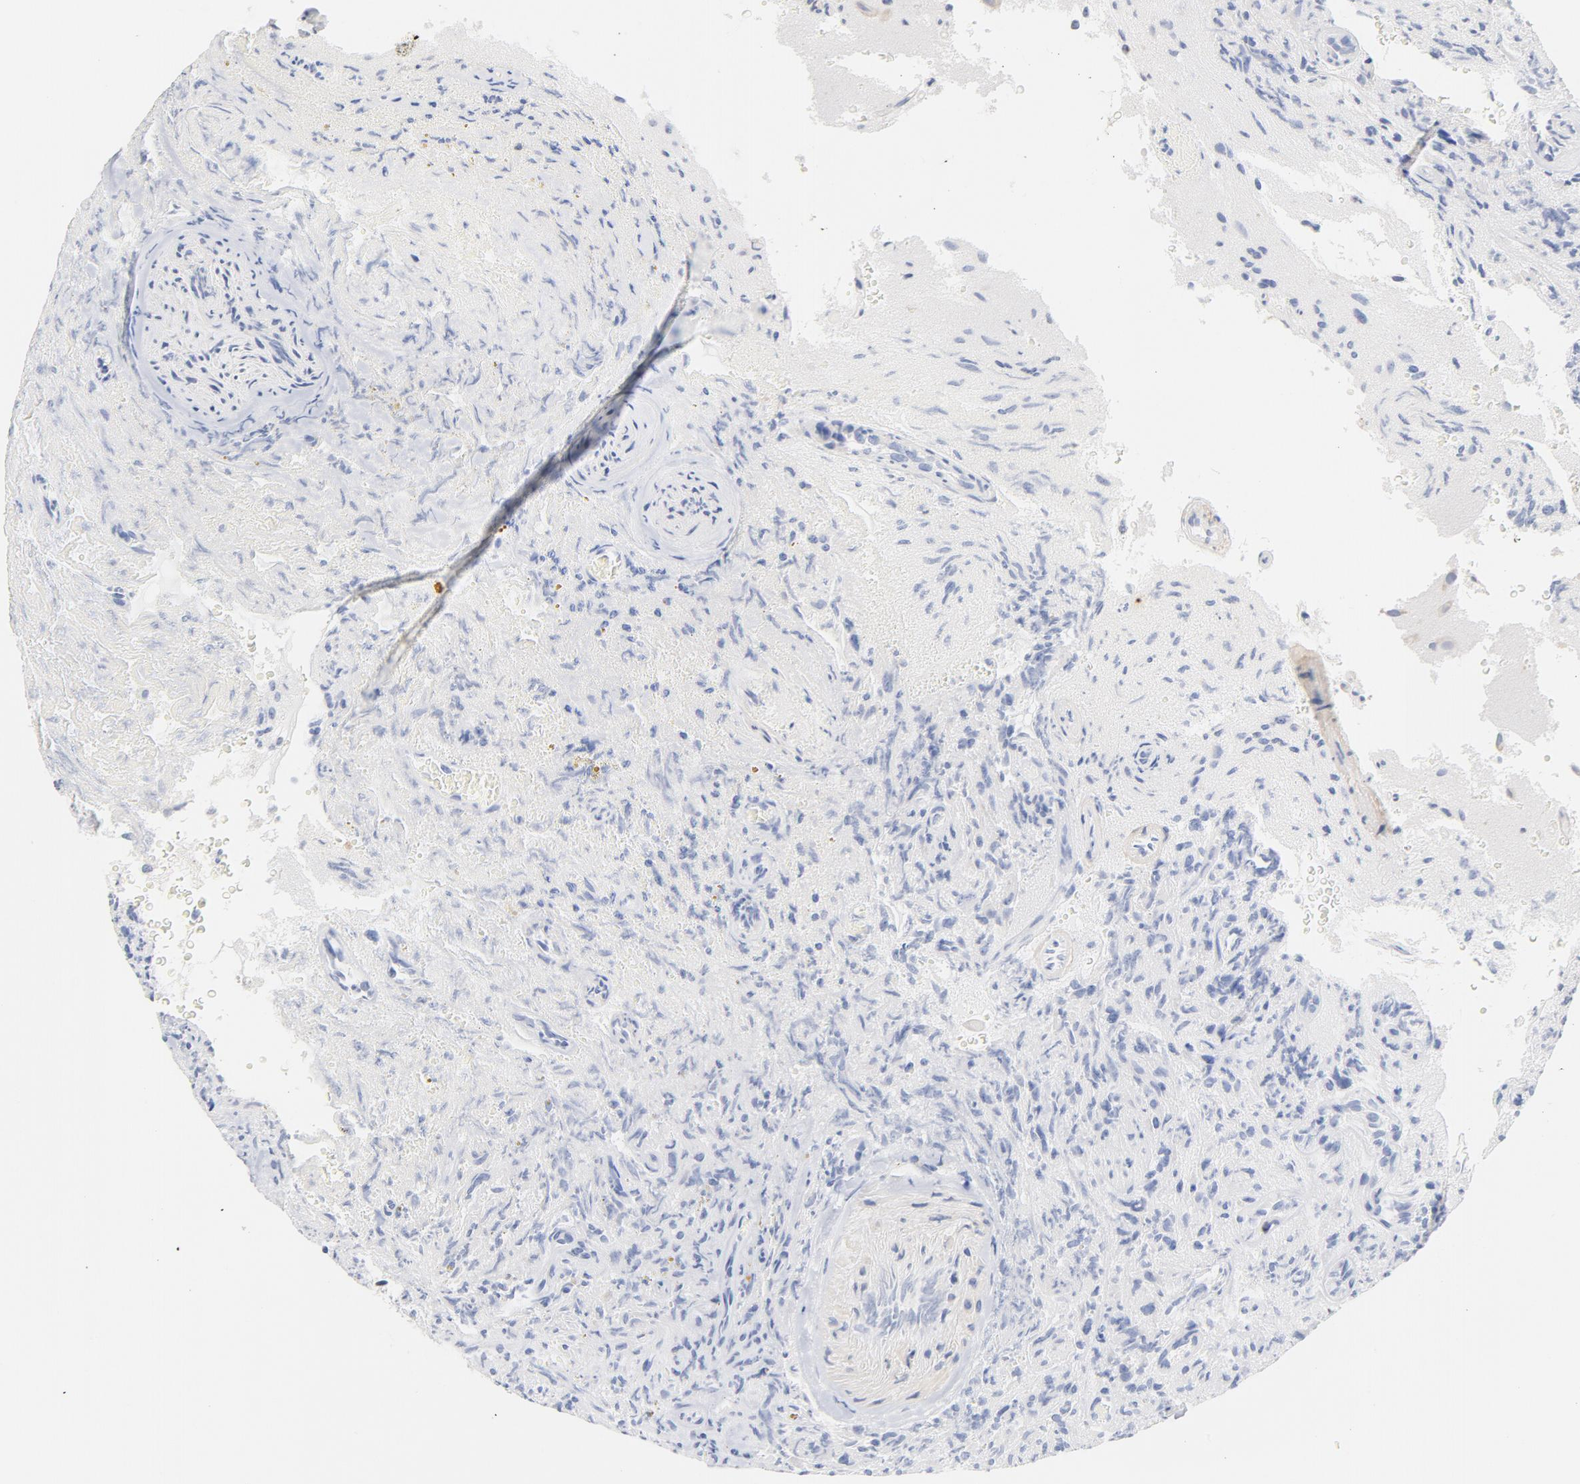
{"staining": {"intensity": "weak", "quantity": "25%-75%", "location": "cytoplasmic/membranous"}, "tissue": "glioma", "cell_type": "Tumor cells", "image_type": "cancer", "snomed": [{"axis": "morphology", "description": "Normal tissue, NOS"}, {"axis": "morphology", "description": "Glioma, malignant, High grade"}, {"axis": "topography", "description": "Cerebral cortex"}], "caption": "IHC micrograph of human glioma stained for a protein (brown), which shows low levels of weak cytoplasmic/membranous expression in approximately 25%-75% of tumor cells.", "gene": "TLR4", "patient": {"sex": "male", "age": 75}}